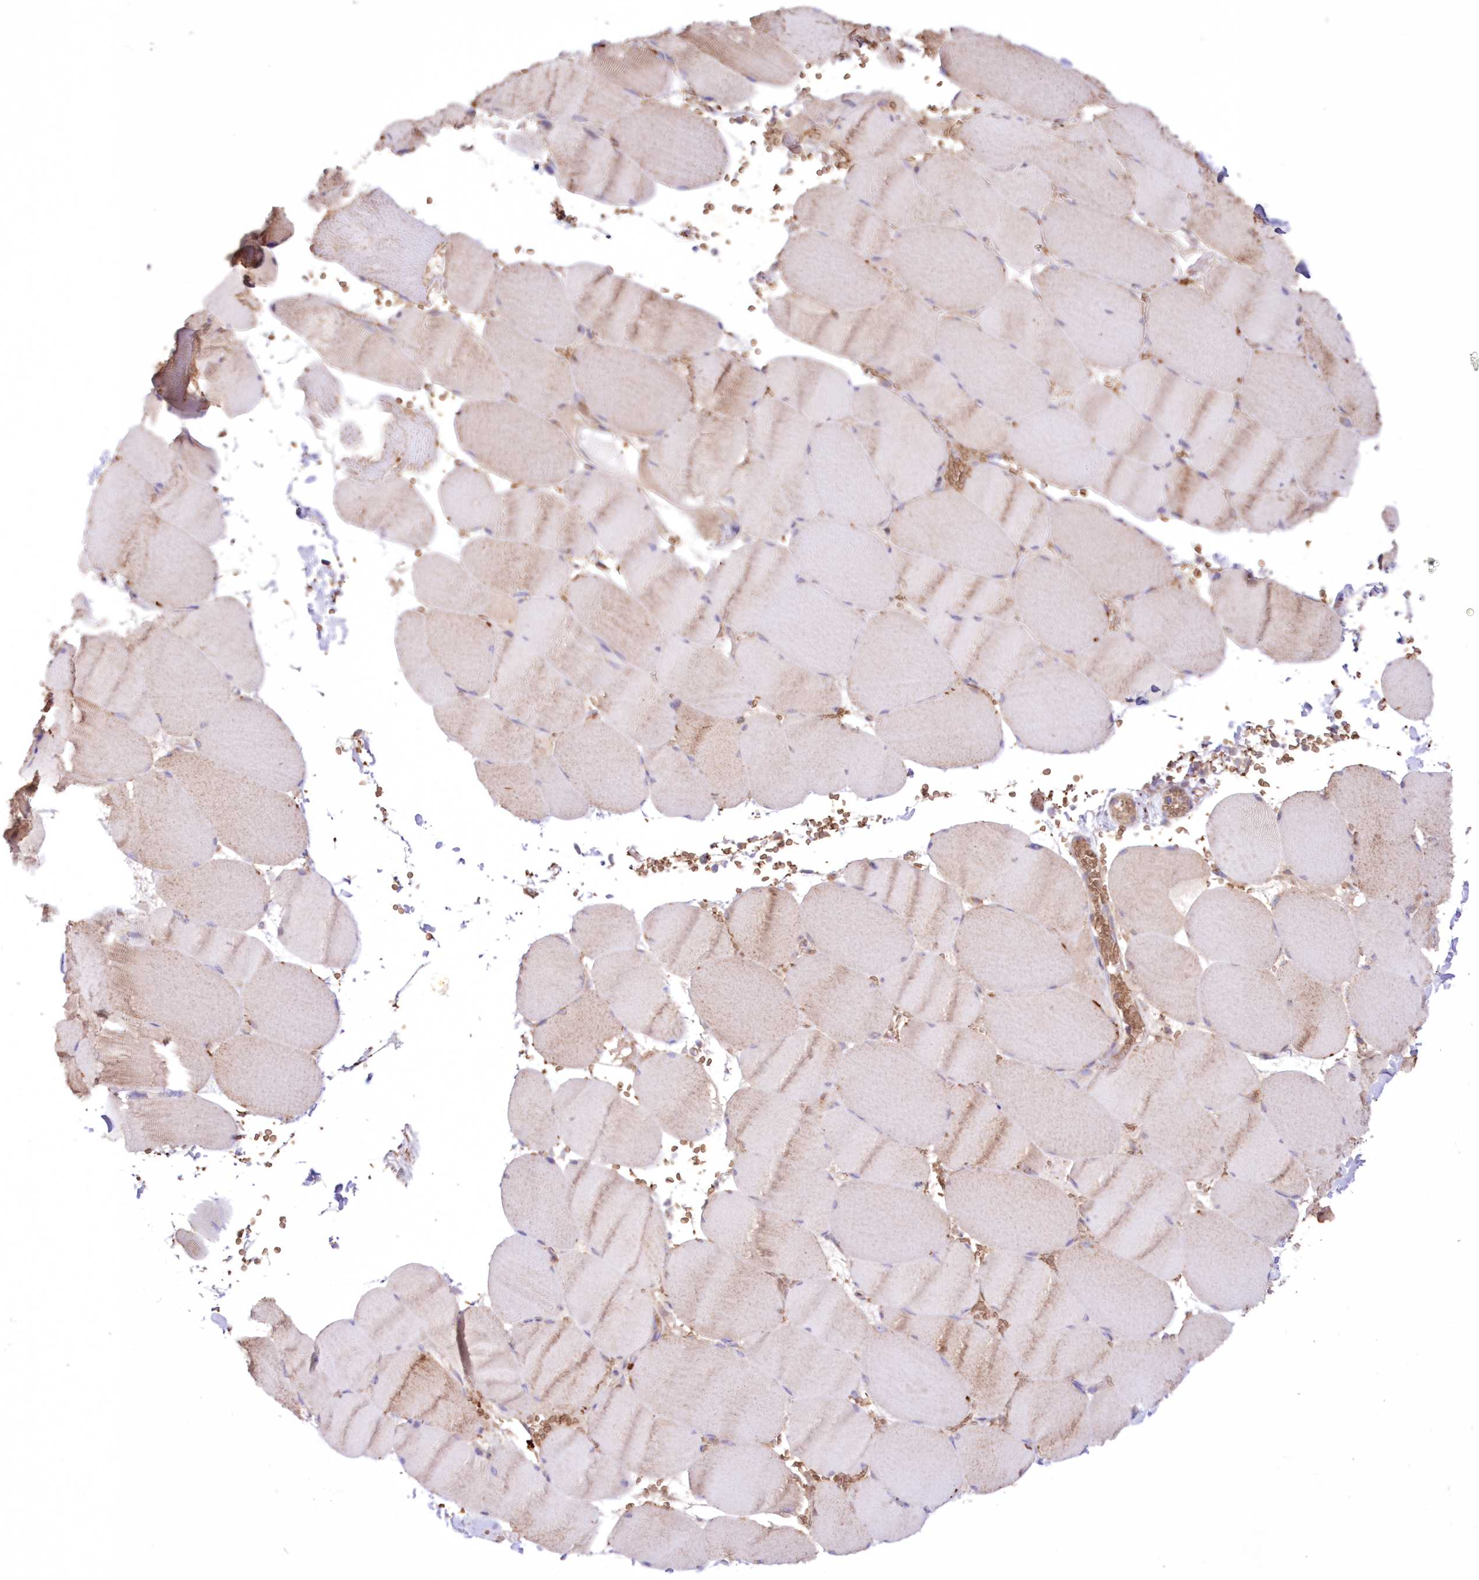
{"staining": {"intensity": "weak", "quantity": "25%-75%", "location": "cytoplasmic/membranous"}, "tissue": "skeletal muscle", "cell_type": "Myocytes", "image_type": "normal", "snomed": [{"axis": "morphology", "description": "Normal tissue, NOS"}, {"axis": "topography", "description": "Skeletal muscle"}, {"axis": "topography", "description": "Head-Neck"}], "caption": "Weak cytoplasmic/membranous protein expression is present in approximately 25%-75% of myocytes in skeletal muscle. (DAB (3,3'-diaminobenzidine) IHC with brightfield microscopy, high magnification).", "gene": "FCHO2", "patient": {"sex": "male", "age": 66}}